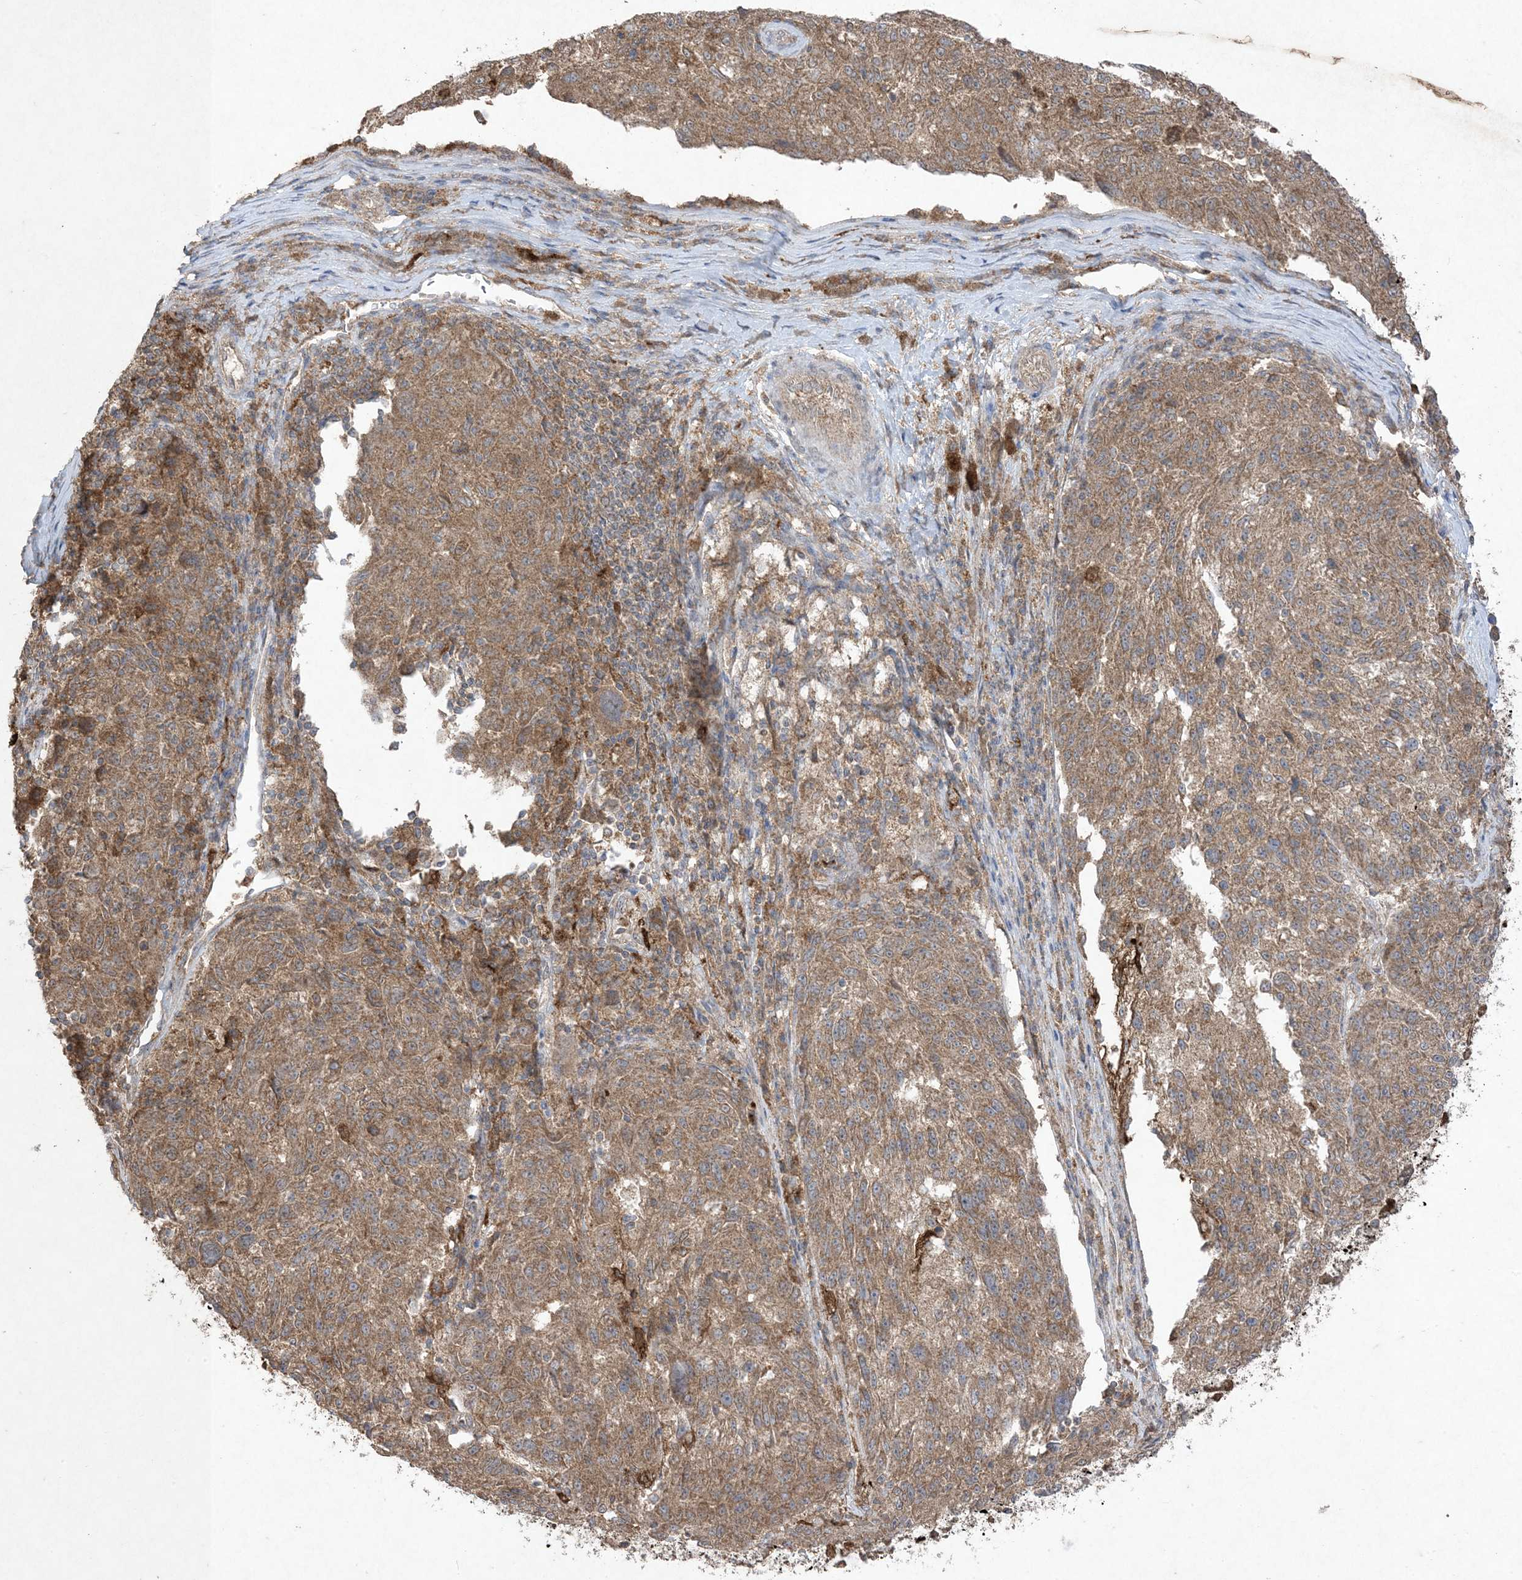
{"staining": {"intensity": "moderate", "quantity": ">75%", "location": "cytoplasmic/membranous"}, "tissue": "melanoma", "cell_type": "Tumor cells", "image_type": "cancer", "snomed": [{"axis": "morphology", "description": "Malignant melanoma, NOS"}, {"axis": "topography", "description": "Skin"}], "caption": "Approximately >75% of tumor cells in malignant melanoma demonstrate moderate cytoplasmic/membranous protein staining as visualized by brown immunohistochemical staining.", "gene": "UBE2C", "patient": {"sex": "male", "age": 53}}